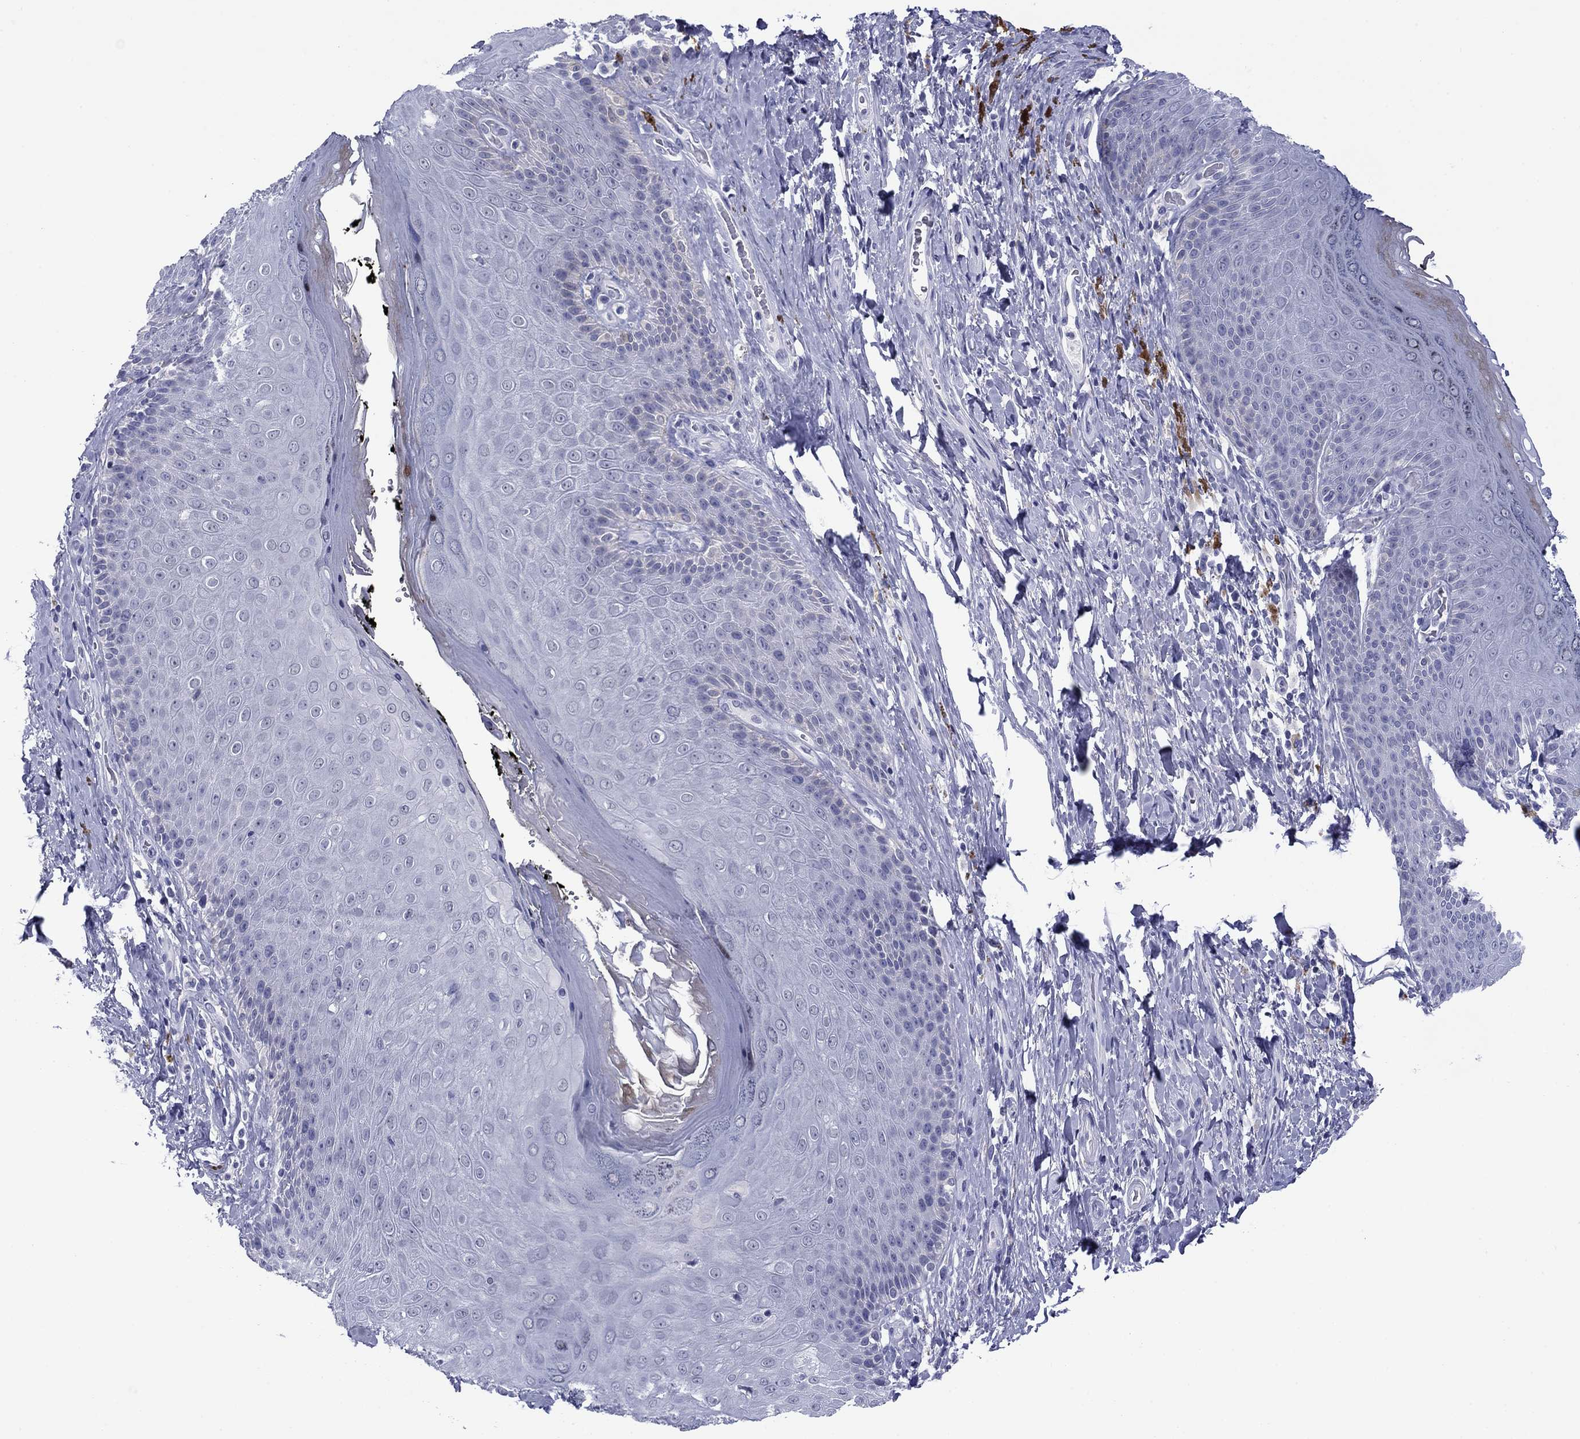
{"staining": {"intensity": "negative", "quantity": "none", "location": "none"}, "tissue": "skin", "cell_type": "Epidermal cells", "image_type": "normal", "snomed": [{"axis": "morphology", "description": "Normal tissue, NOS"}, {"axis": "topography", "description": "Skeletal muscle"}, {"axis": "topography", "description": "Anal"}, {"axis": "topography", "description": "Peripheral nerve tissue"}], "caption": "The immunohistochemistry (IHC) photomicrograph has no significant staining in epidermal cells of skin.", "gene": "TCFL5", "patient": {"sex": "male", "age": 53}}